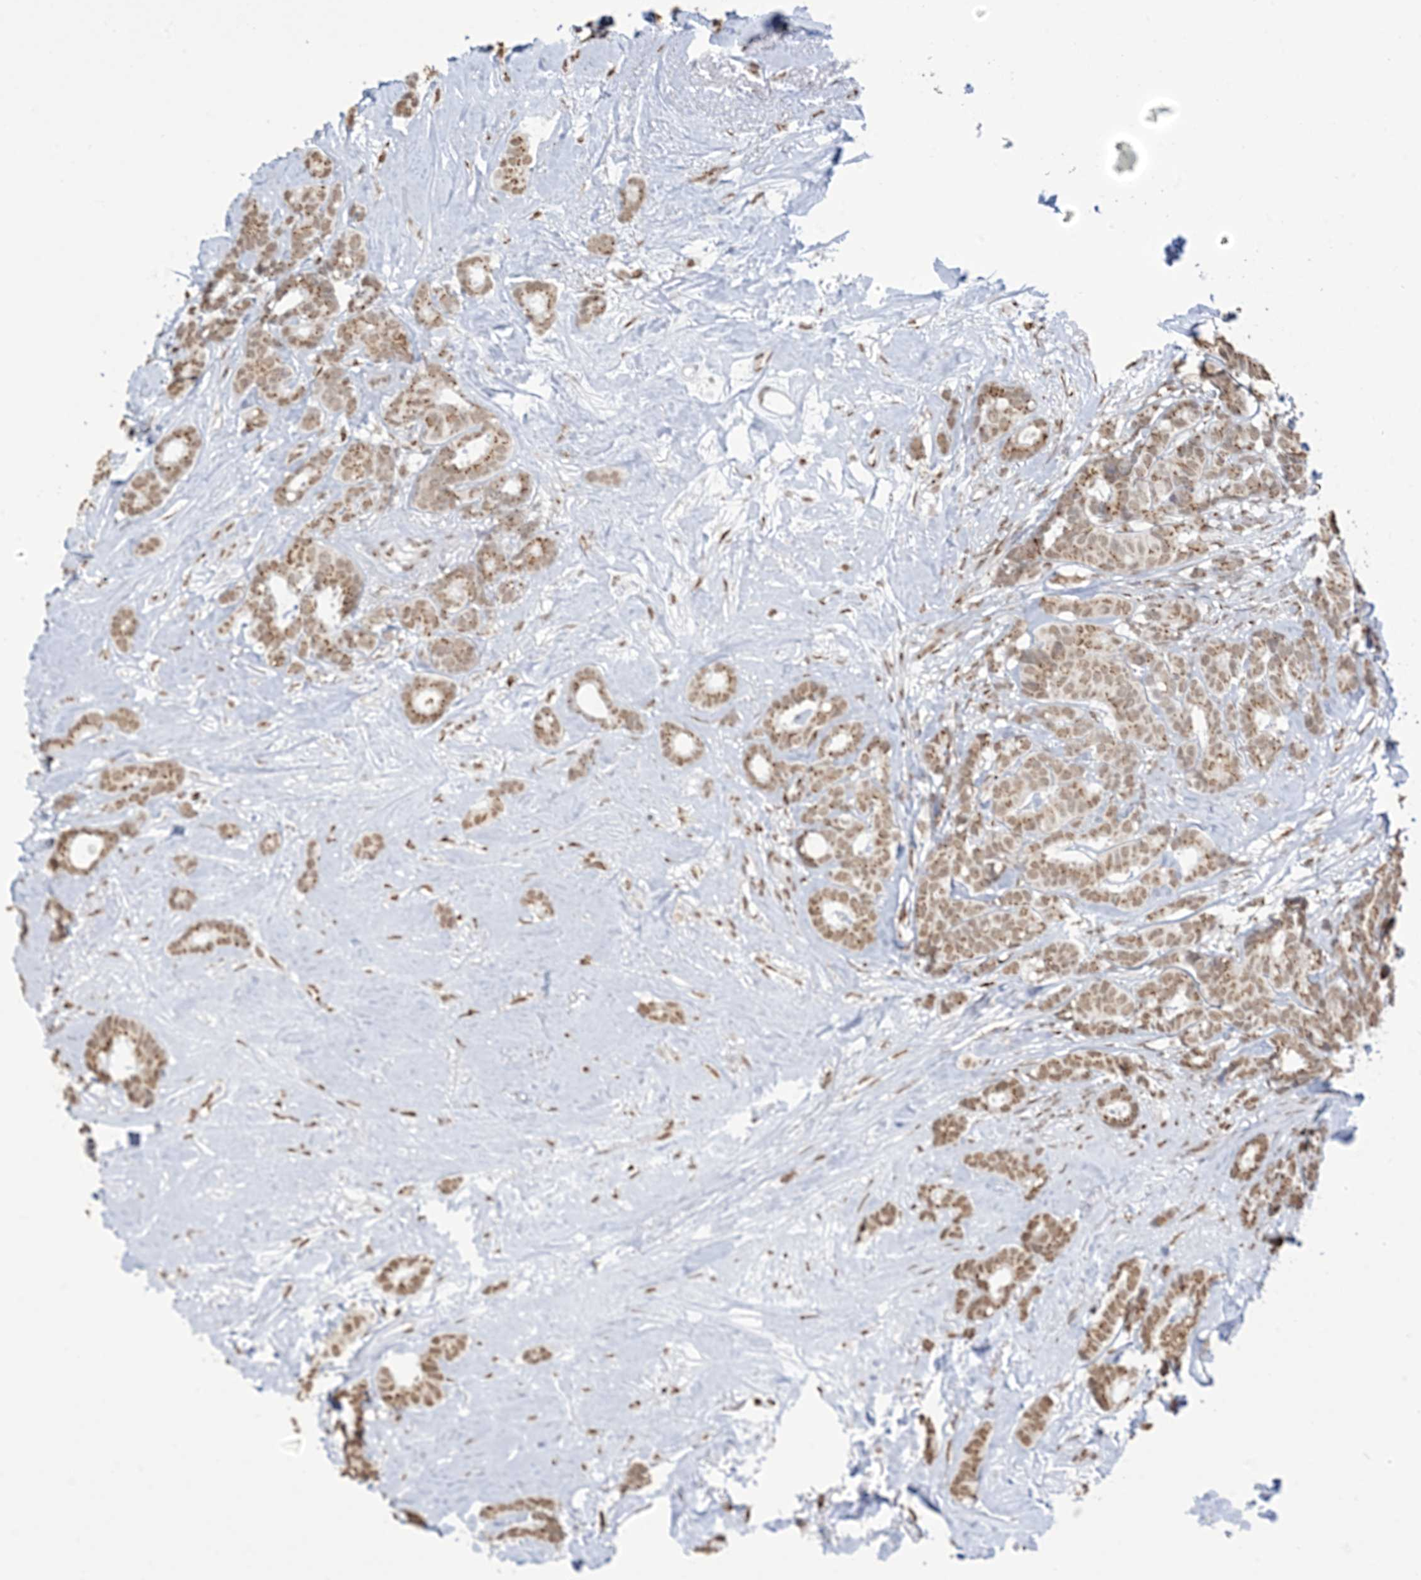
{"staining": {"intensity": "moderate", "quantity": ">75%", "location": "cytoplasmic/membranous,nuclear"}, "tissue": "breast cancer", "cell_type": "Tumor cells", "image_type": "cancer", "snomed": [{"axis": "morphology", "description": "Duct carcinoma"}, {"axis": "topography", "description": "Breast"}], "caption": "Invasive ductal carcinoma (breast) stained with a protein marker displays moderate staining in tumor cells.", "gene": "GPR107", "patient": {"sex": "female", "age": 87}}